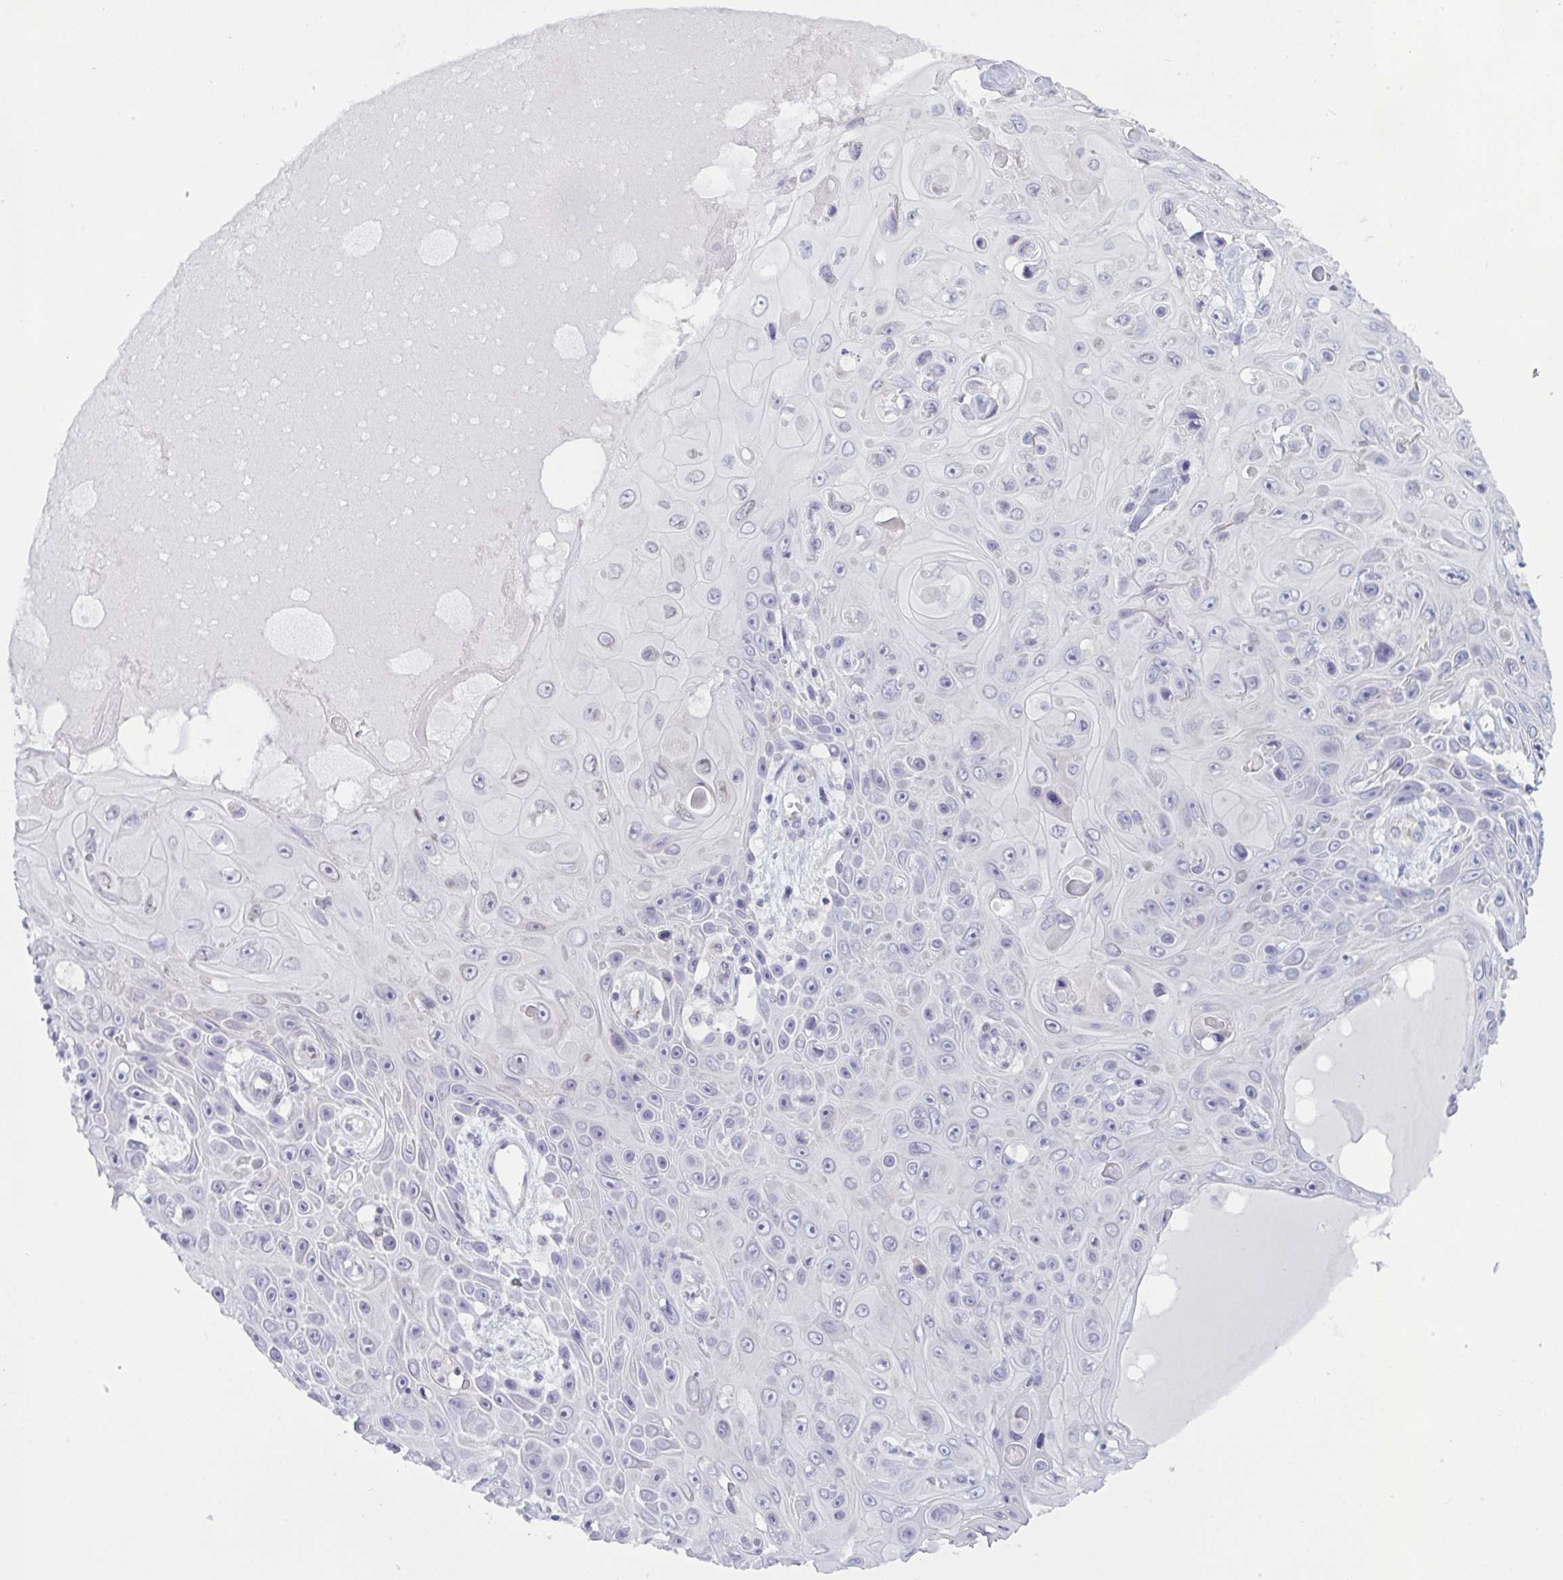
{"staining": {"intensity": "negative", "quantity": "none", "location": "none"}, "tissue": "skin cancer", "cell_type": "Tumor cells", "image_type": "cancer", "snomed": [{"axis": "morphology", "description": "Squamous cell carcinoma, NOS"}, {"axis": "topography", "description": "Skin"}], "caption": "Human skin cancer (squamous cell carcinoma) stained for a protein using immunohistochemistry displays no staining in tumor cells.", "gene": "TANK", "patient": {"sex": "male", "age": 82}}